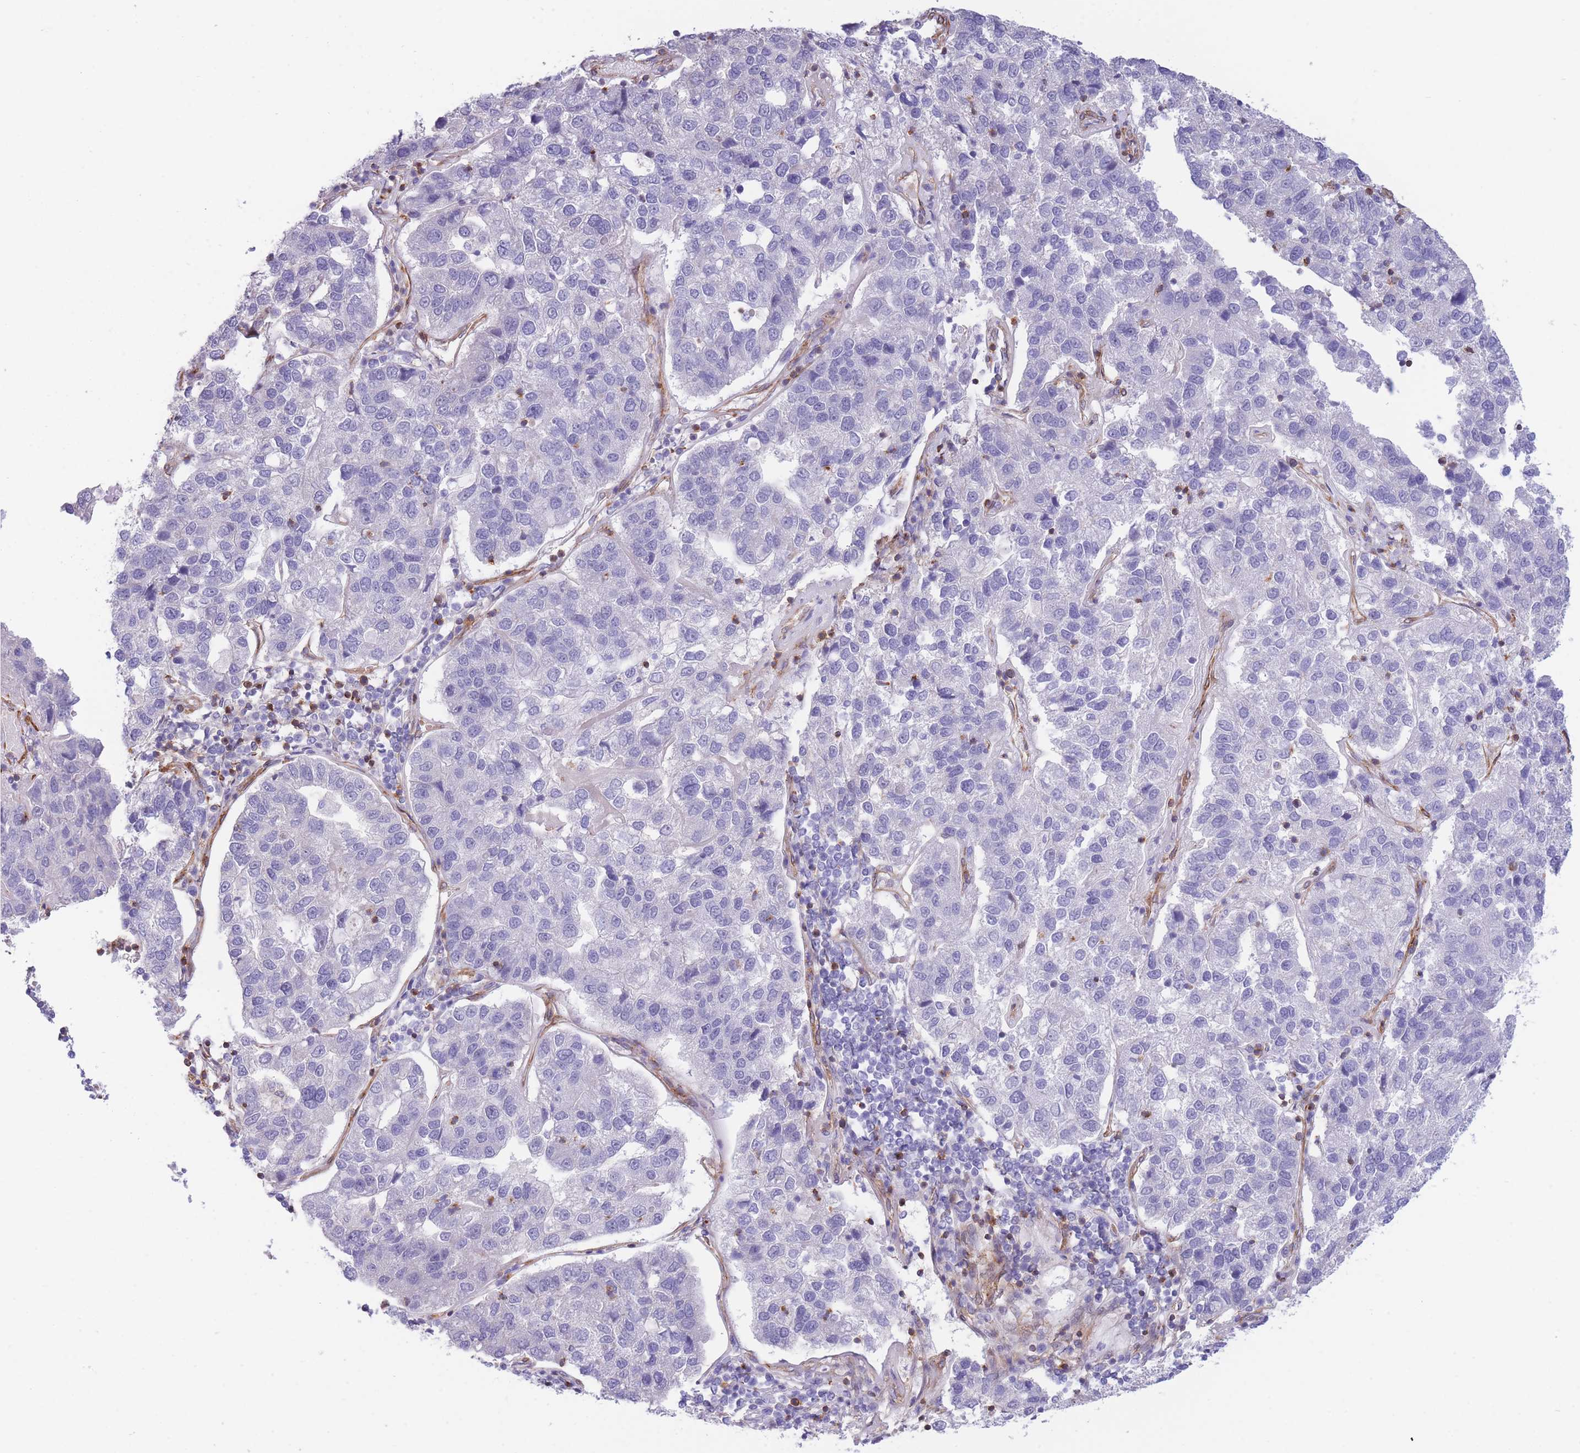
{"staining": {"intensity": "negative", "quantity": "none", "location": "none"}, "tissue": "pancreatic cancer", "cell_type": "Tumor cells", "image_type": "cancer", "snomed": [{"axis": "morphology", "description": "Adenocarcinoma, NOS"}, {"axis": "topography", "description": "Pancreas"}], "caption": "Human pancreatic adenocarcinoma stained for a protein using IHC exhibits no staining in tumor cells.", "gene": "CDC25B", "patient": {"sex": "female", "age": 61}}